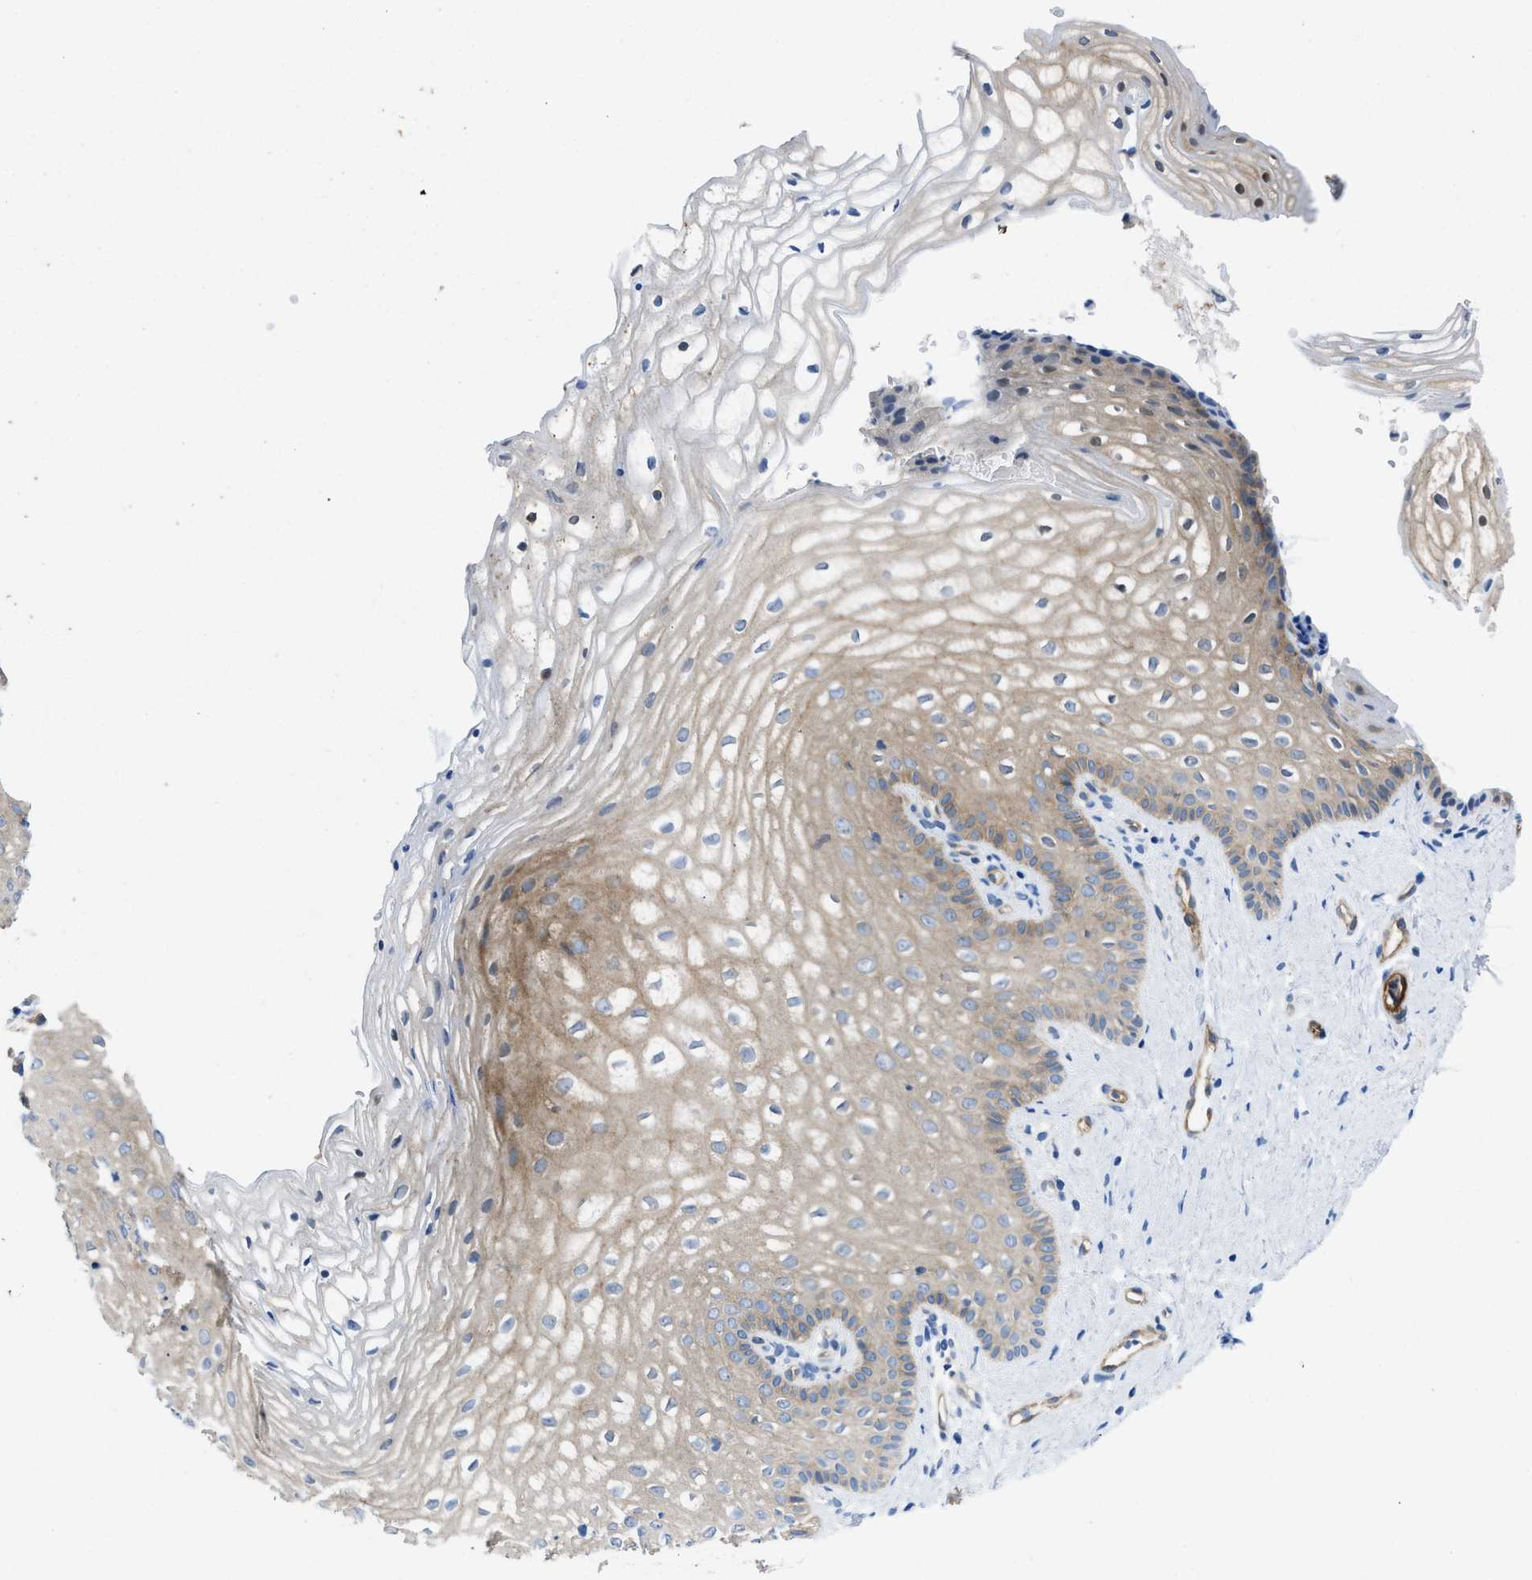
{"staining": {"intensity": "weak", "quantity": "25%-75%", "location": "cytoplasmic/membranous"}, "tissue": "vagina", "cell_type": "Squamous epithelial cells", "image_type": "normal", "snomed": [{"axis": "morphology", "description": "Normal tissue, NOS"}, {"axis": "topography", "description": "Vagina"}], "caption": "The photomicrograph displays staining of unremarkable vagina, revealing weak cytoplasmic/membranous protein staining (brown color) within squamous epithelial cells. (Brightfield microscopy of DAB IHC at high magnification).", "gene": "PDLIM5", "patient": {"sex": "female", "age": 32}}